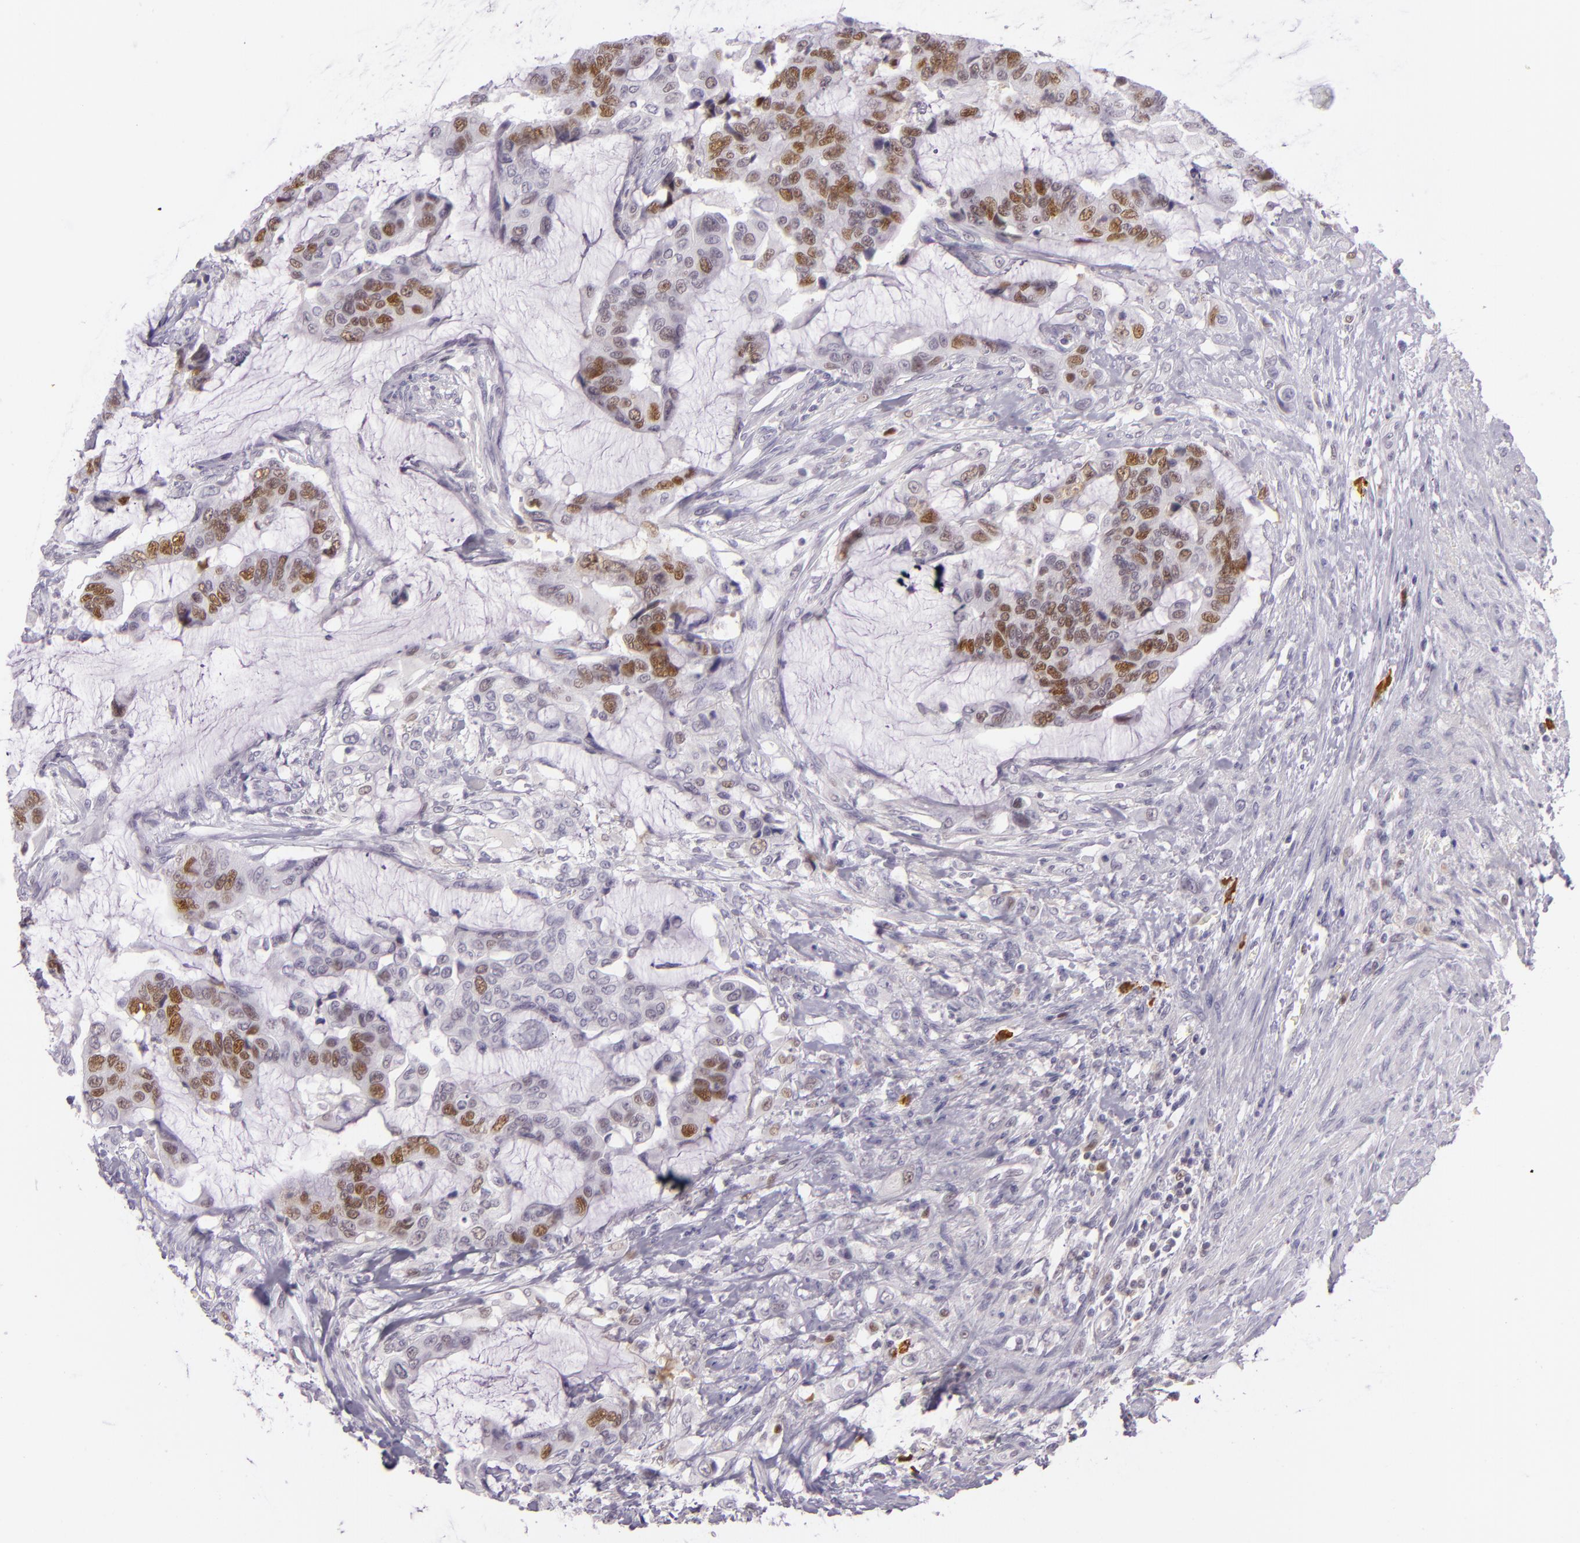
{"staining": {"intensity": "moderate", "quantity": "25%-75%", "location": "nuclear"}, "tissue": "colorectal cancer", "cell_type": "Tumor cells", "image_type": "cancer", "snomed": [{"axis": "morphology", "description": "Adenocarcinoma, NOS"}, {"axis": "topography", "description": "Rectum"}], "caption": "A high-resolution image shows IHC staining of colorectal cancer (adenocarcinoma), which reveals moderate nuclear expression in approximately 25%-75% of tumor cells.", "gene": "CHEK2", "patient": {"sex": "female", "age": 59}}